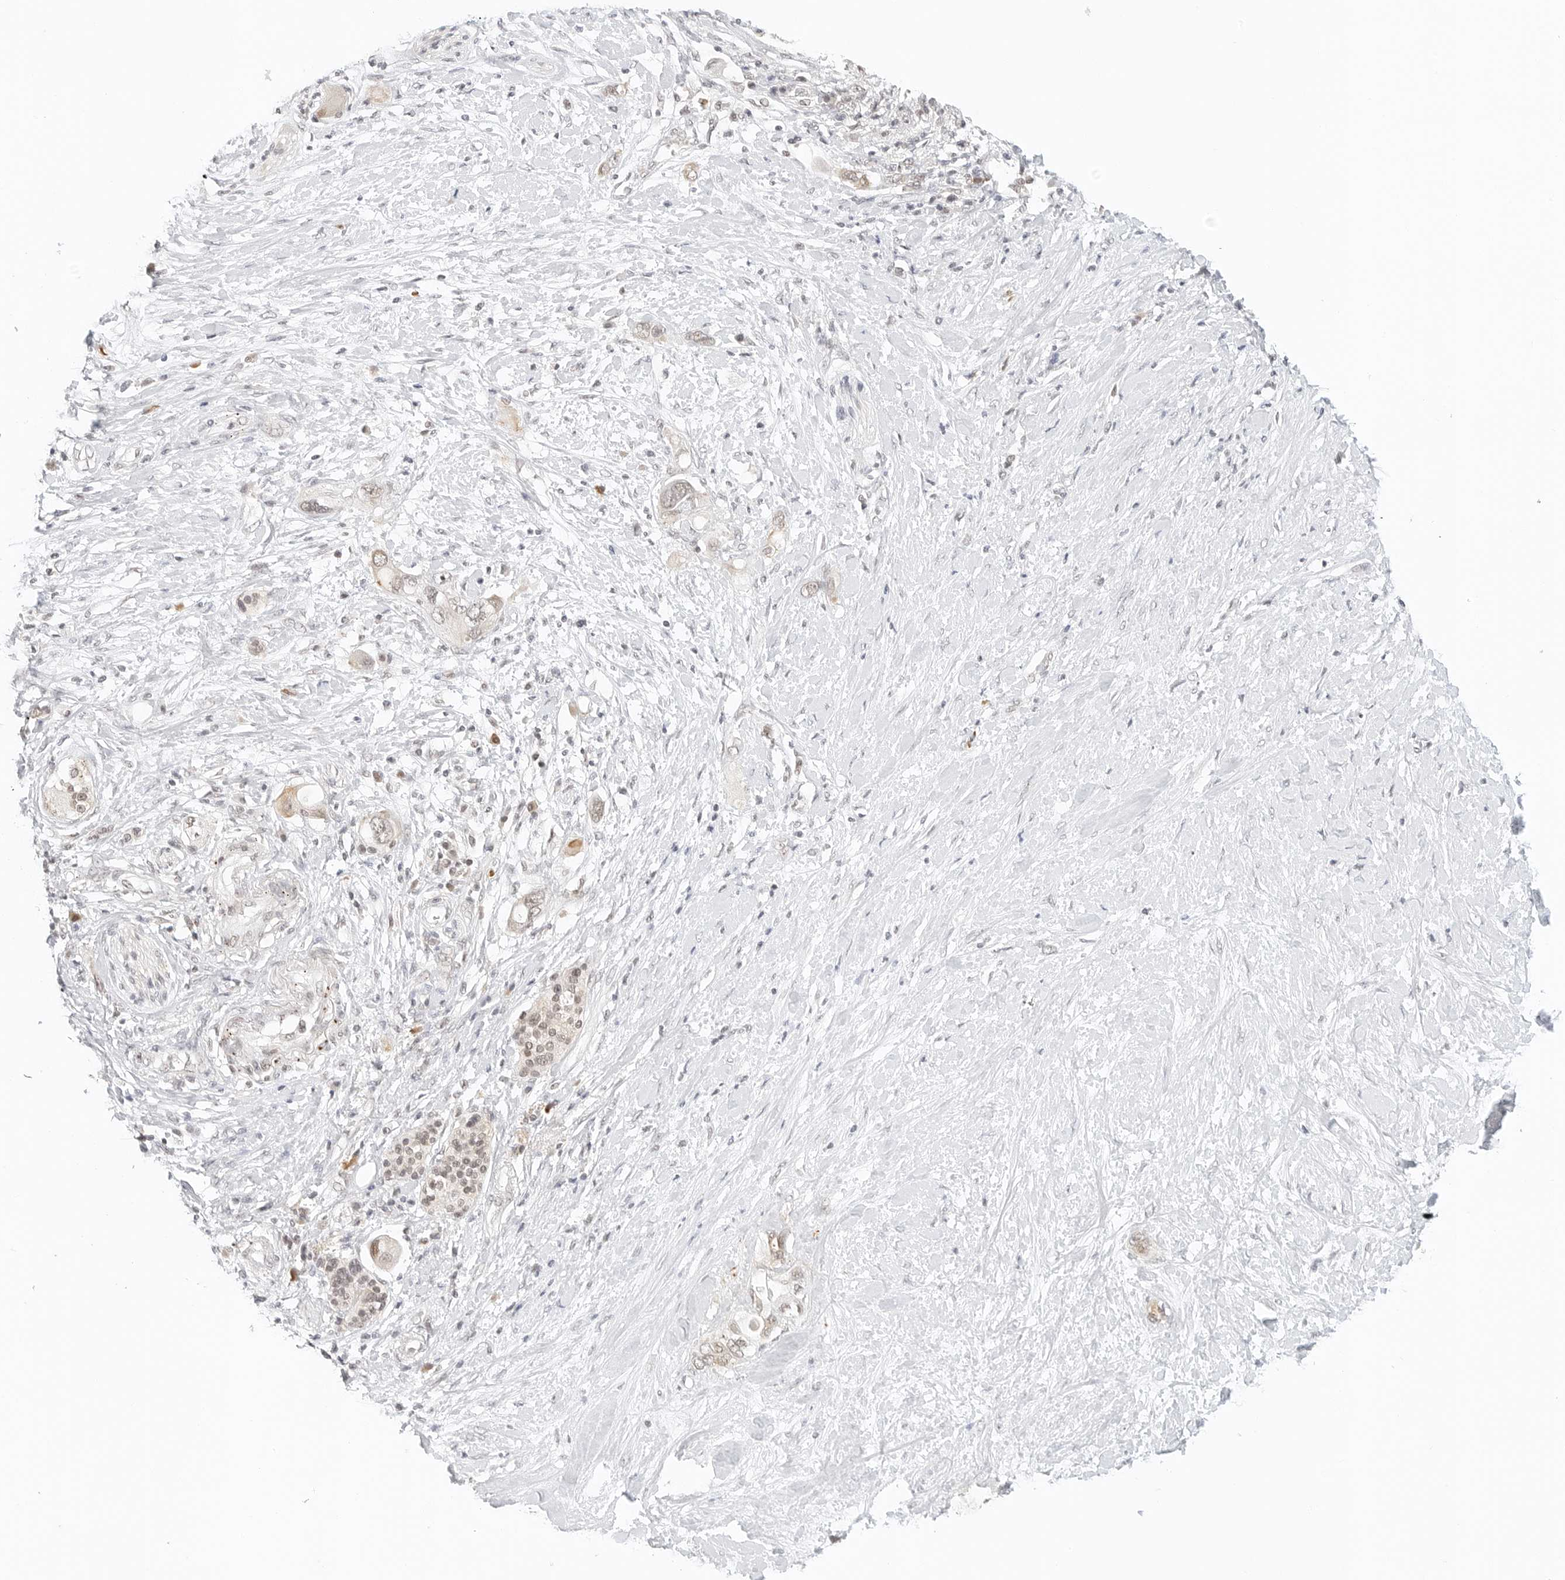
{"staining": {"intensity": "weak", "quantity": "25%-75%", "location": "nuclear"}, "tissue": "pancreatic cancer", "cell_type": "Tumor cells", "image_type": "cancer", "snomed": [{"axis": "morphology", "description": "Adenocarcinoma, NOS"}, {"axis": "topography", "description": "Pancreas"}], "caption": "IHC staining of adenocarcinoma (pancreatic), which reveals low levels of weak nuclear expression in about 25%-75% of tumor cells indicating weak nuclear protein staining. The staining was performed using DAB (3,3'-diaminobenzidine) (brown) for protein detection and nuclei were counterstained in hematoxylin (blue).", "gene": "NEO1", "patient": {"sex": "female", "age": 56}}